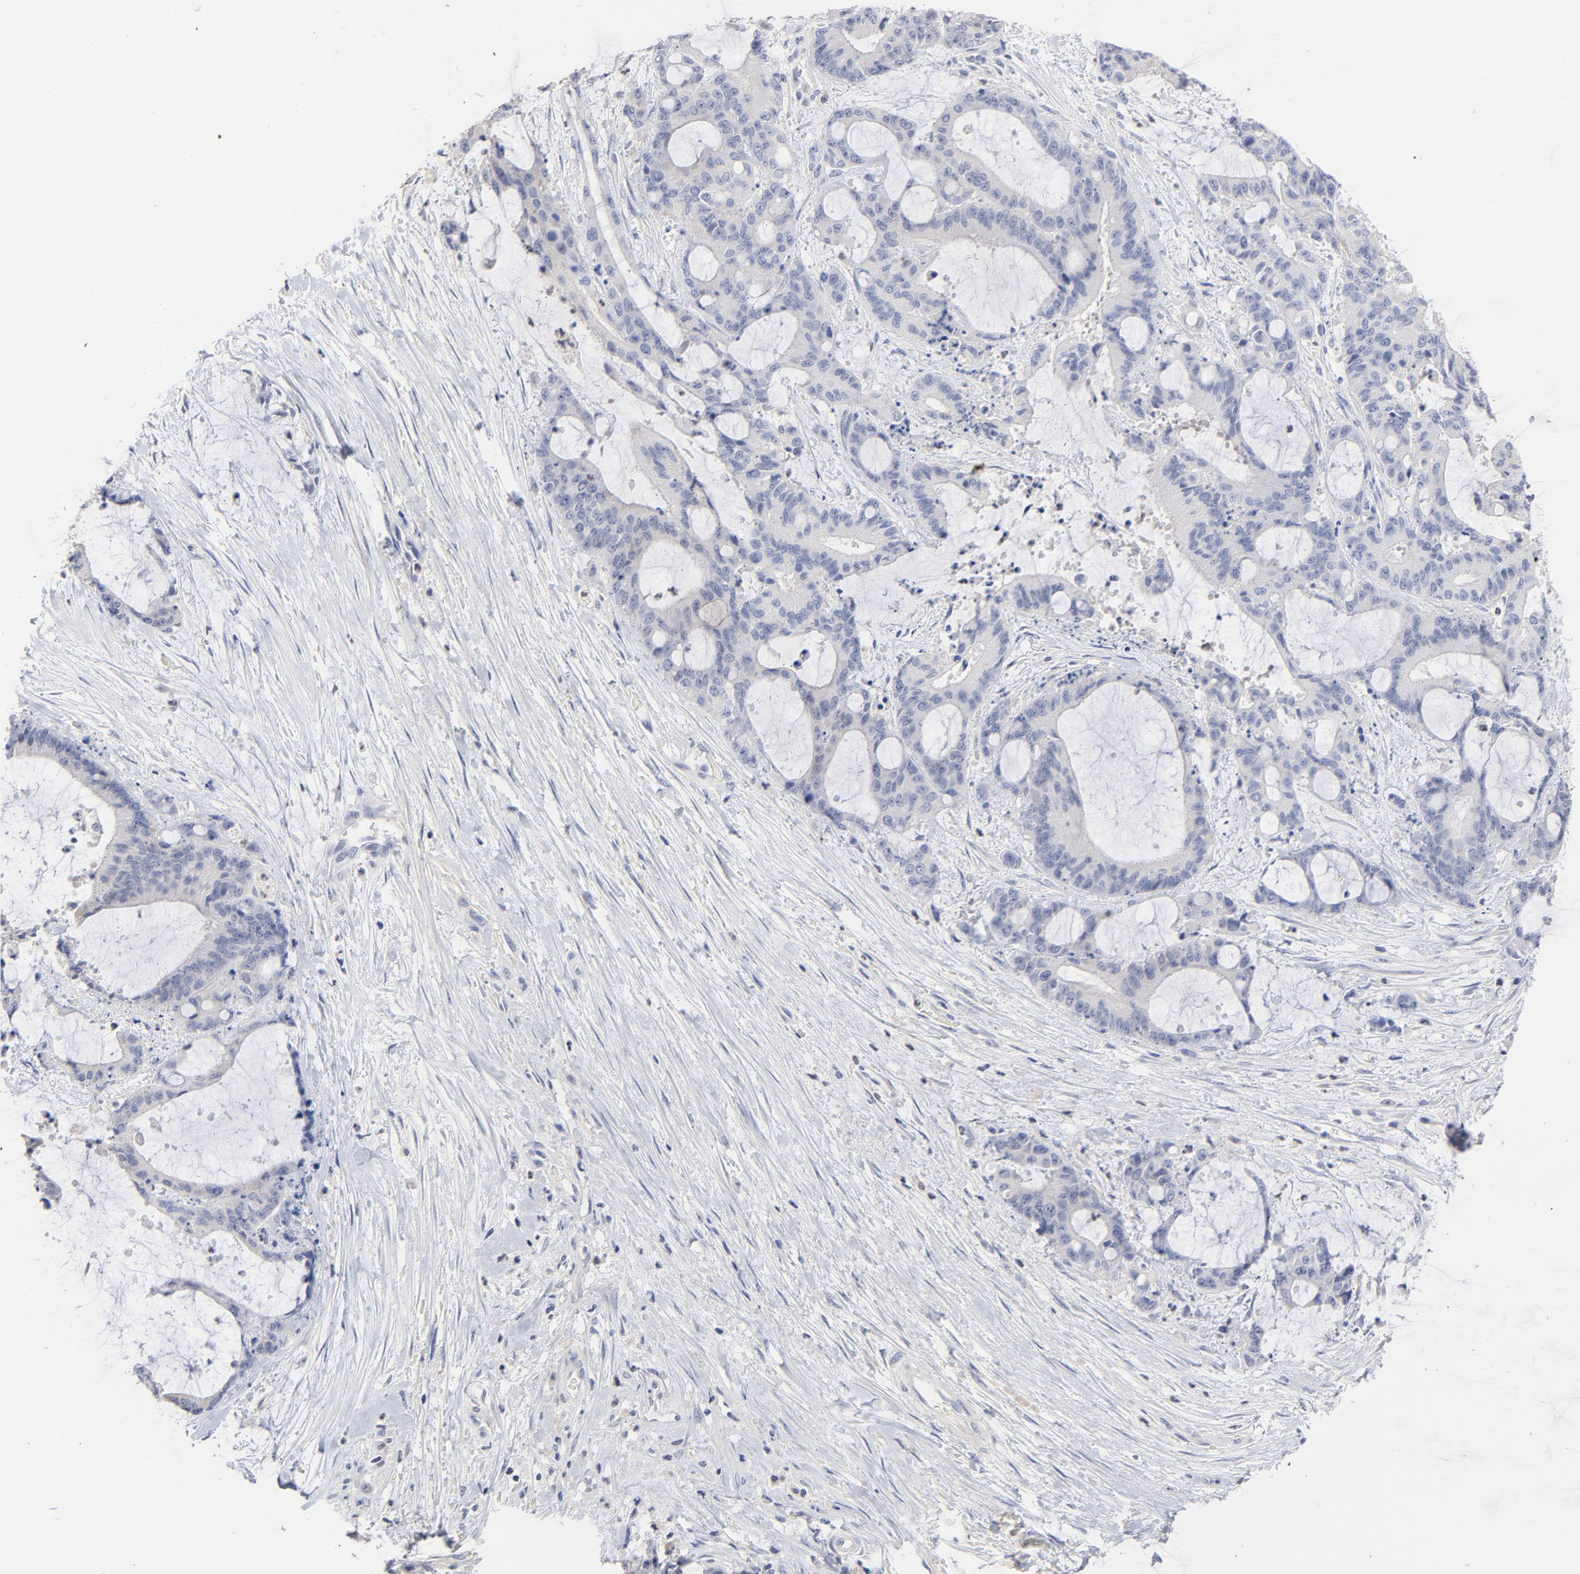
{"staining": {"intensity": "negative", "quantity": "none", "location": "none"}, "tissue": "liver cancer", "cell_type": "Tumor cells", "image_type": "cancer", "snomed": [{"axis": "morphology", "description": "Cholangiocarcinoma"}, {"axis": "topography", "description": "Liver"}], "caption": "DAB immunohistochemical staining of human liver cancer (cholangiocarcinoma) exhibits no significant positivity in tumor cells.", "gene": "AADAC", "patient": {"sex": "female", "age": 73}}